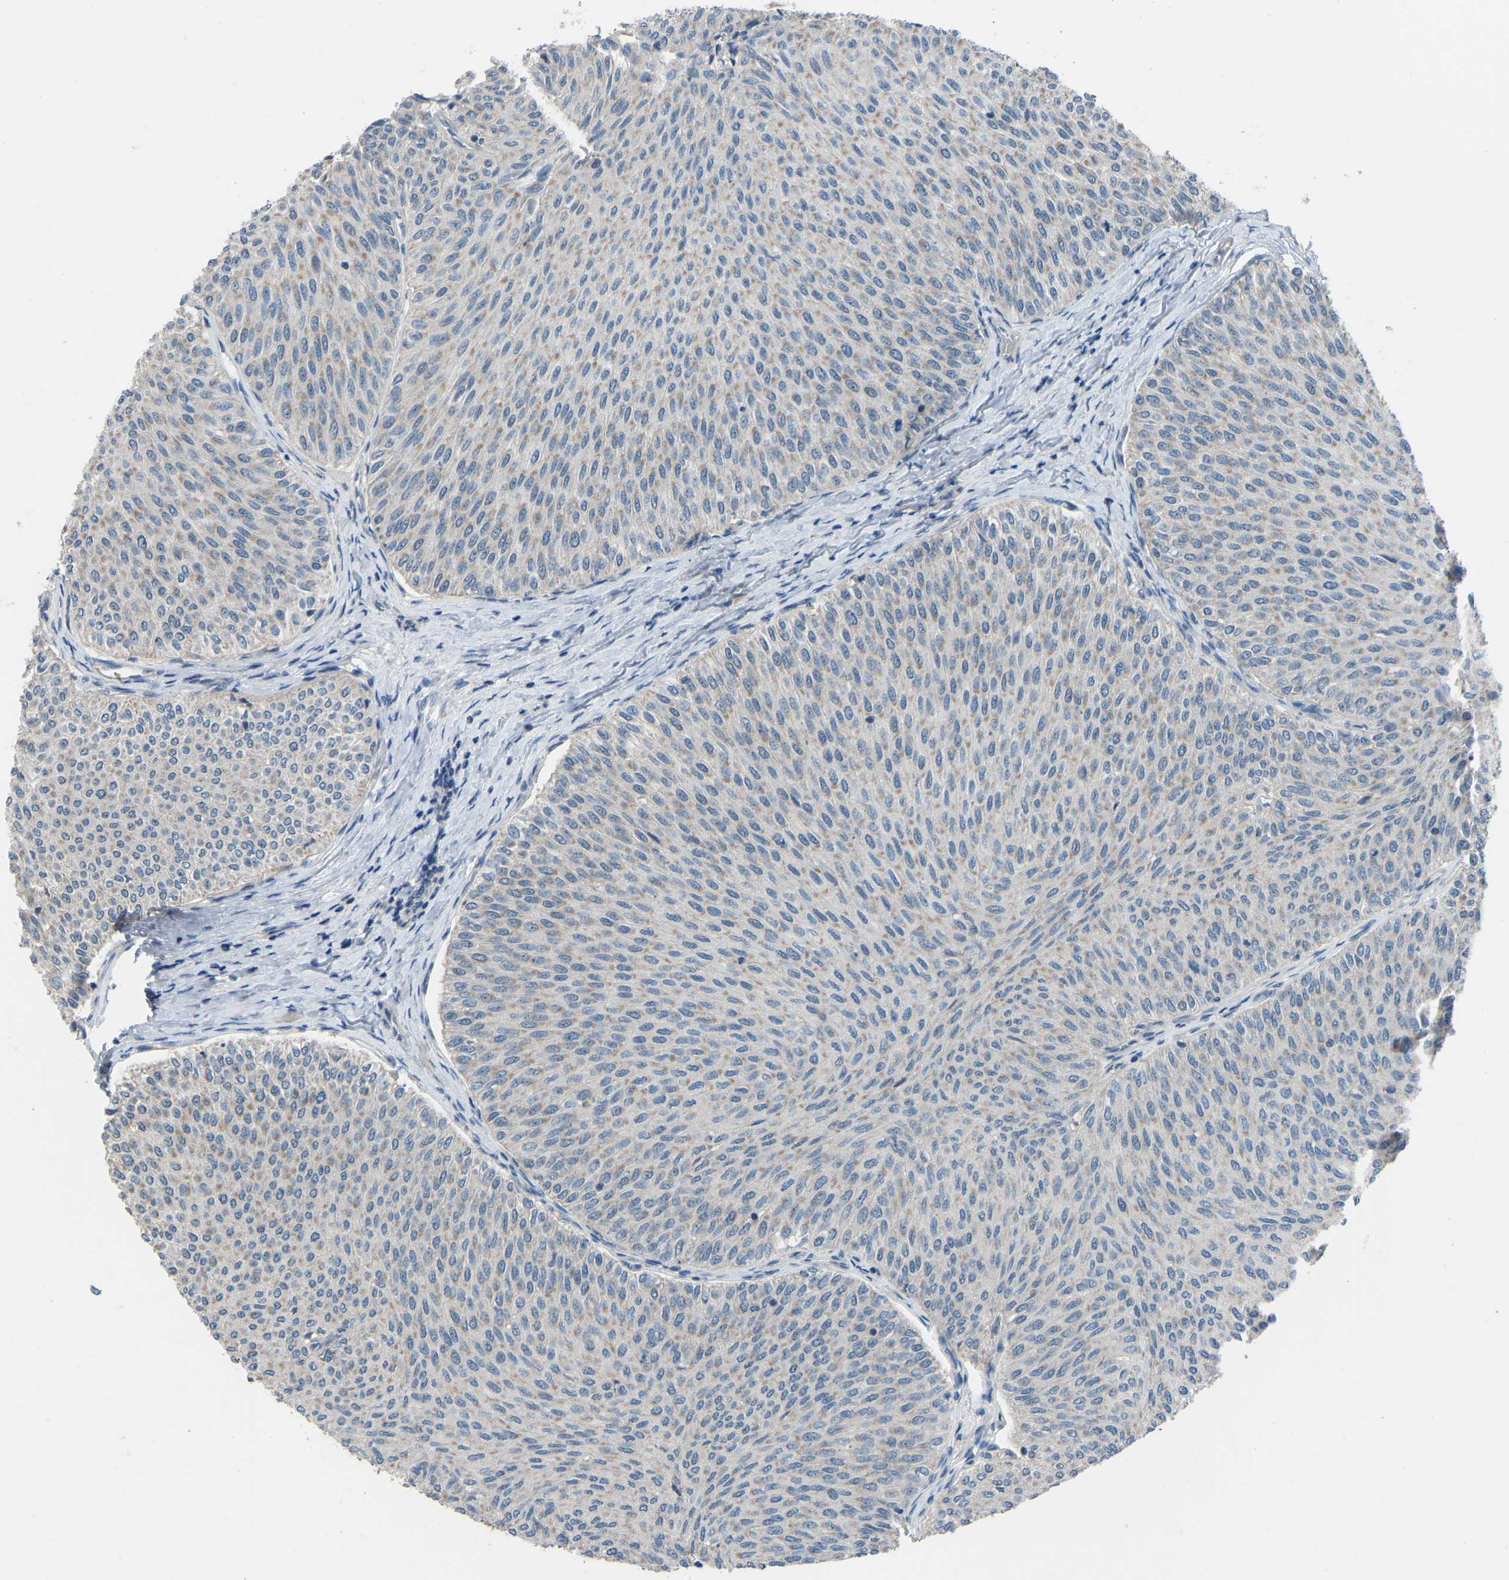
{"staining": {"intensity": "moderate", "quantity": "25%-75%", "location": "cytoplasmic/membranous"}, "tissue": "urothelial cancer", "cell_type": "Tumor cells", "image_type": "cancer", "snomed": [{"axis": "morphology", "description": "Urothelial carcinoma, Low grade"}, {"axis": "topography", "description": "Urinary bladder"}], "caption": "This is a micrograph of IHC staining of low-grade urothelial carcinoma, which shows moderate staining in the cytoplasmic/membranous of tumor cells.", "gene": "CDK2AP1", "patient": {"sex": "male", "age": 78}}